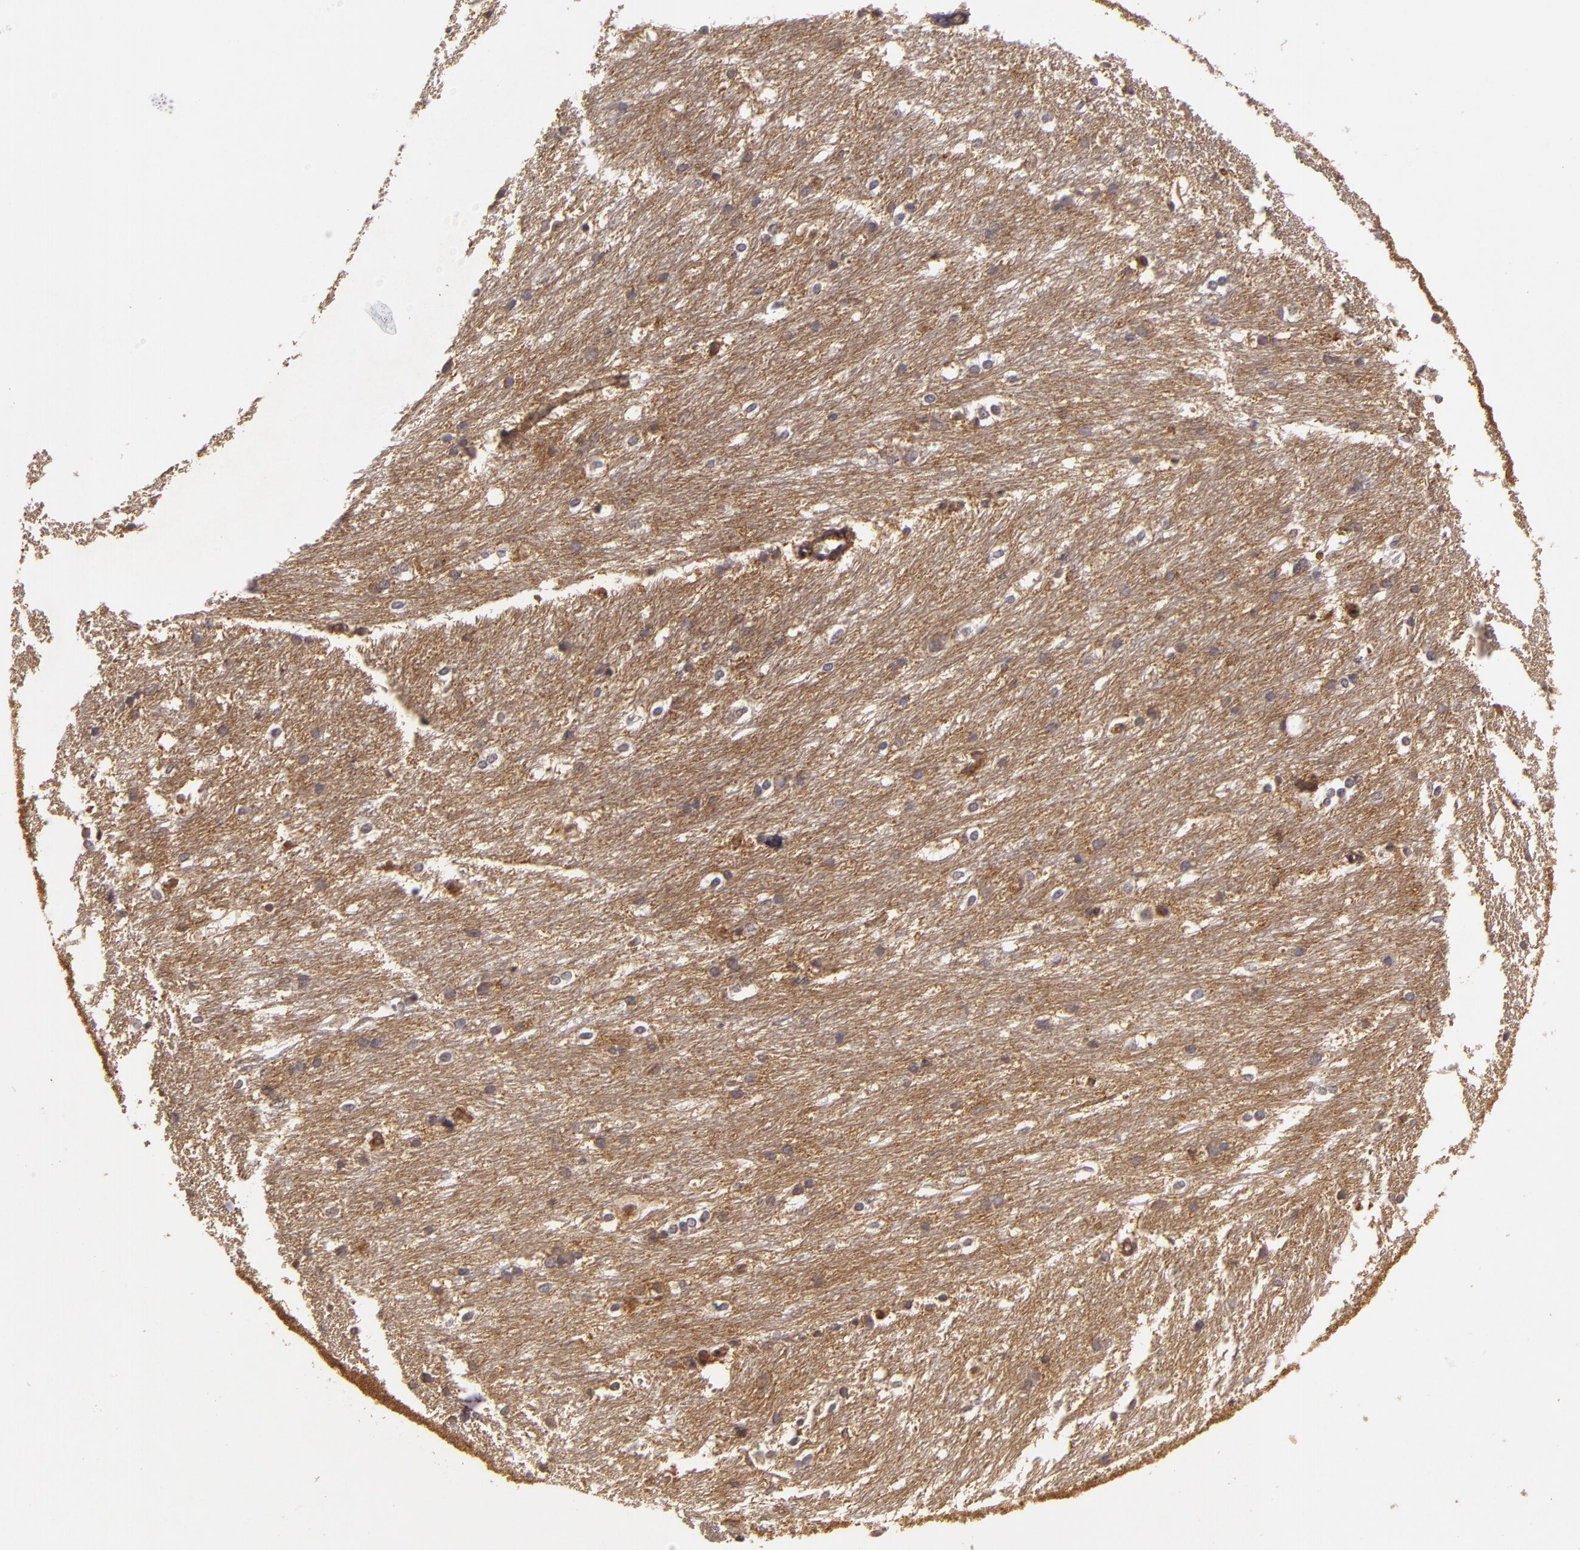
{"staining": {"intensity": "strong", "quantity": ">75%", "location": "cytoplasmic/membranous"}, "tissue": "caudate", "cell_type": "Glial cells", "image_type": "normal", "snomed": [{"axis": "morphology", "description": "Normal tissue, NOS"}, {"axis": "topography", "description": "Lateral ventricle wall"}], "caption": "Immunohistochemical staining of benign human caudate demonstrates strong cytoplasmic/membranous protein positivity in approximately >75% of glial cells.", "gene": "HRAS", "patient": {"sex": "female", "age": 19}}